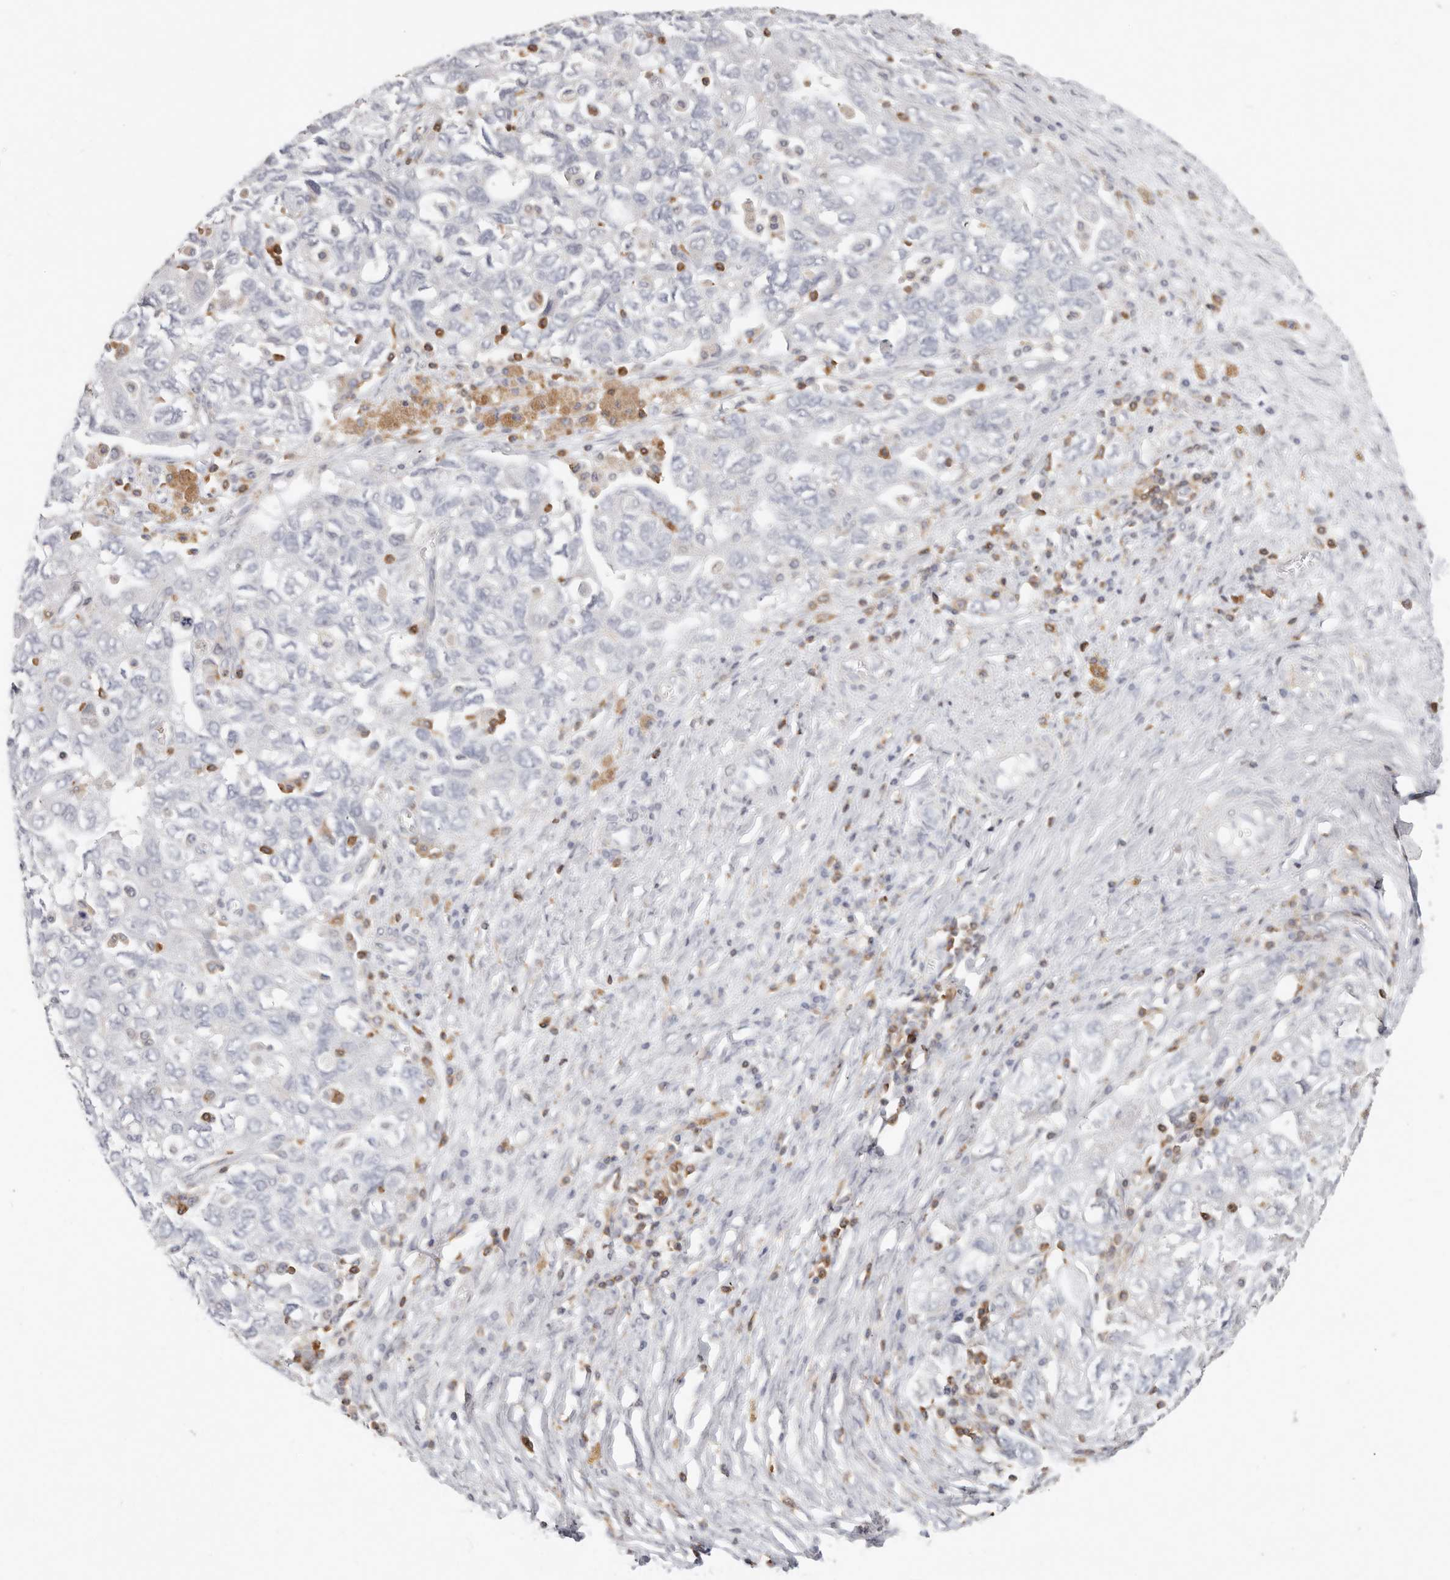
{"staining": {"intensity": "negative", "quantity": "none", "location": "none"}, "tissue": "ovarian cancer", "cell_type": "Tumor cells", "image_type": "cancer", "snomed": [{"axis": "morphology", "description": "Carcinoma, NOS"}, {"axis": "morphology", "description": "Cystadenocarcinoma, serous, NOS"}, {"axis": "topography", "description": "Ovary"}], "caption": "Immunohistochemistry of human ovarian carcinoma exhibits no positivity in tumor cells.", "gene": "TMEM63B", "patient": {"sex": "female", "age": 69}}